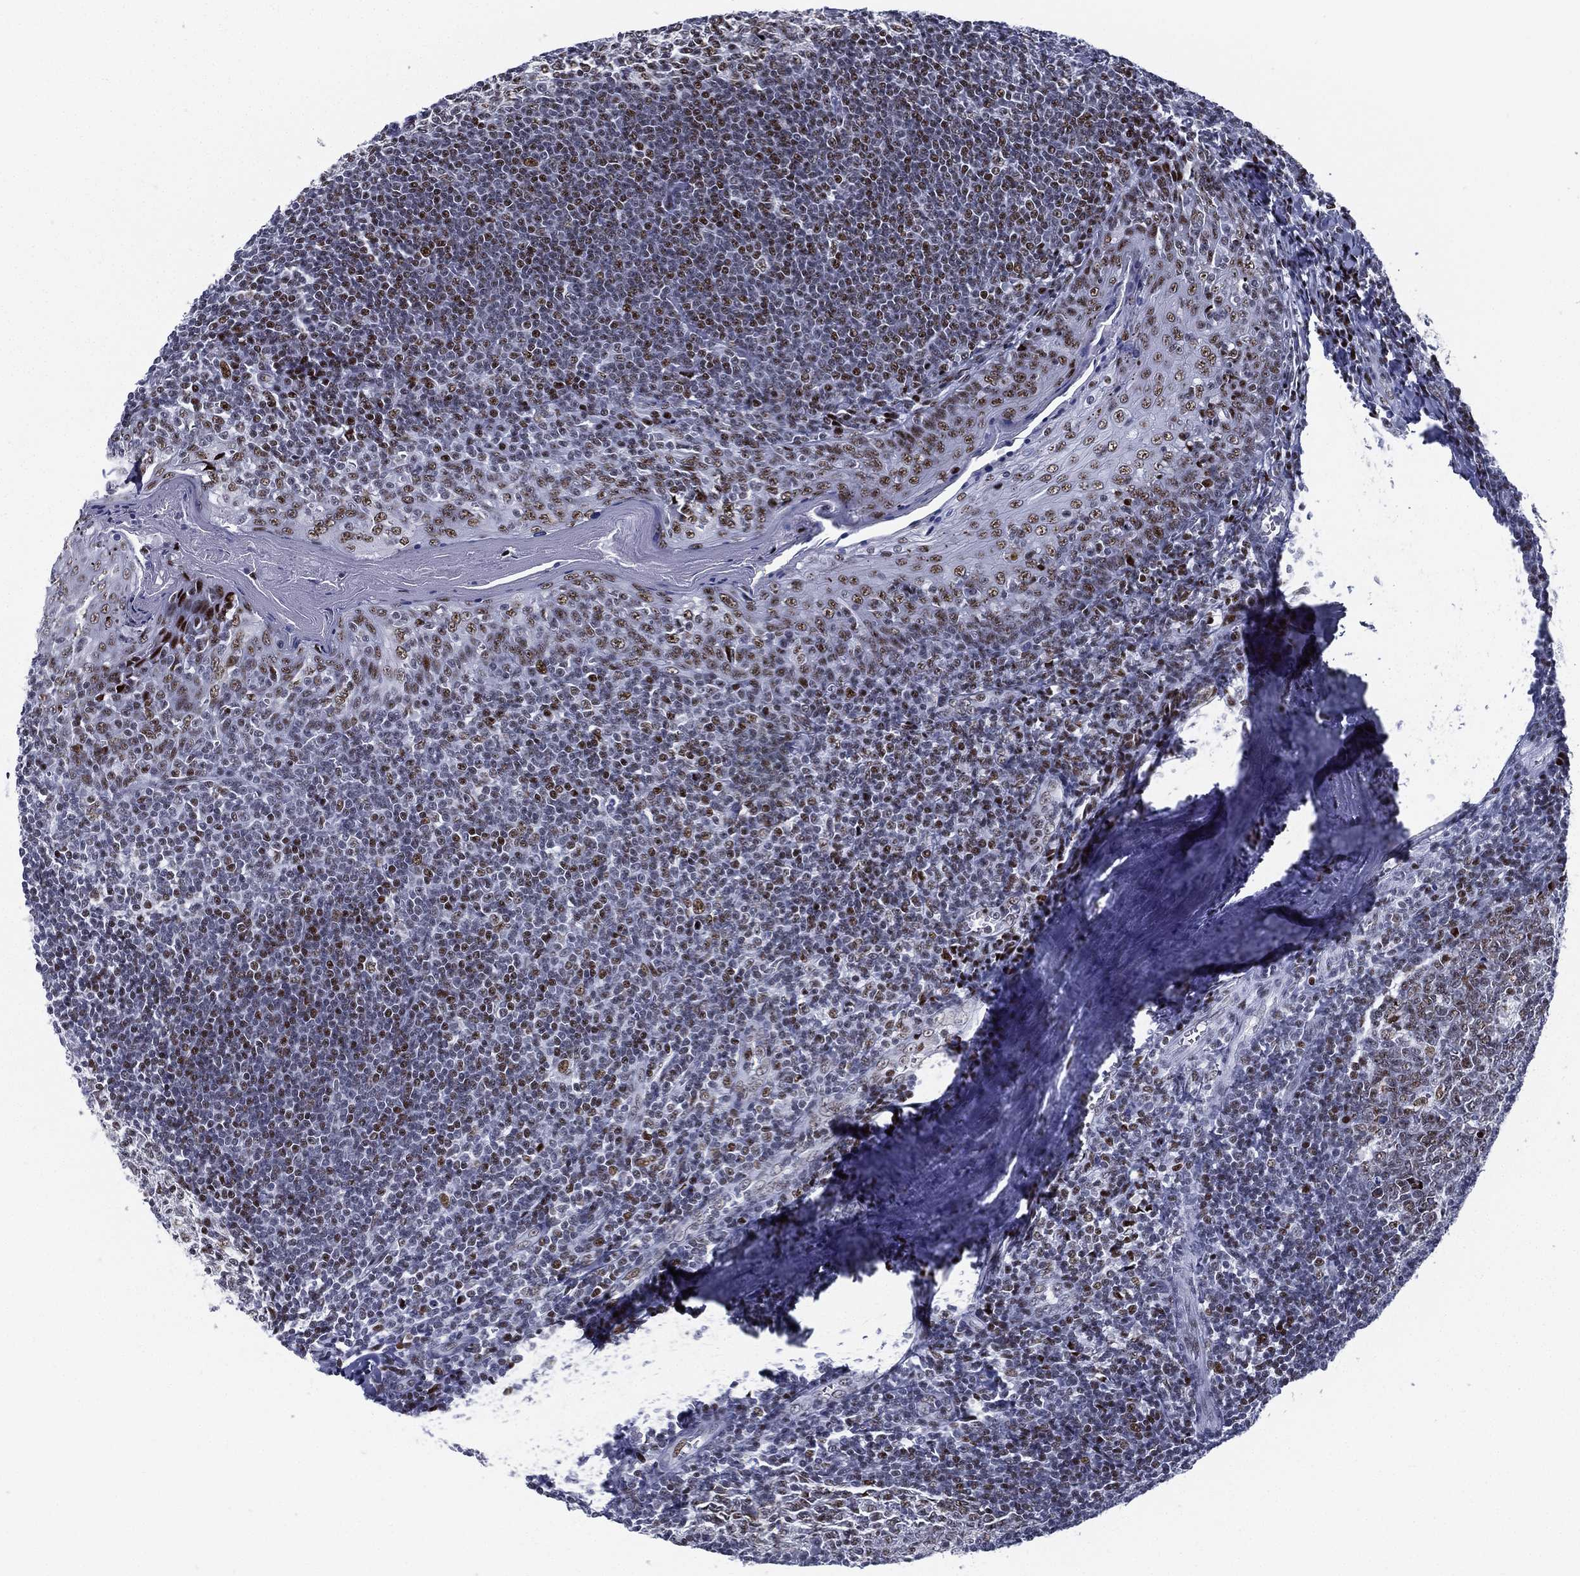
{"staining": {"intensity": "moderate", "quantity": "<25%", "location": "nuclear"}, "tissue": "tonsil", "cell_type": "Germinal center cells", "image_type": "normal", "snomed": [{"axis": "morphology", "description": "Normal tissue, NOS"}, {"axis": "topography", "description": "Tonsil"}], "caption": "Immunohistochemistry of unremarkable human tonsil reveals low levels of moderate nuclear staining in approximately <25% of germinal center cells. Immunohistochemistry (ihc) stains the protein of interest in brown and the nuclei are stained blue.", "gene": "CYB561D2", "patient": {"sex": "male", "age": 33}}